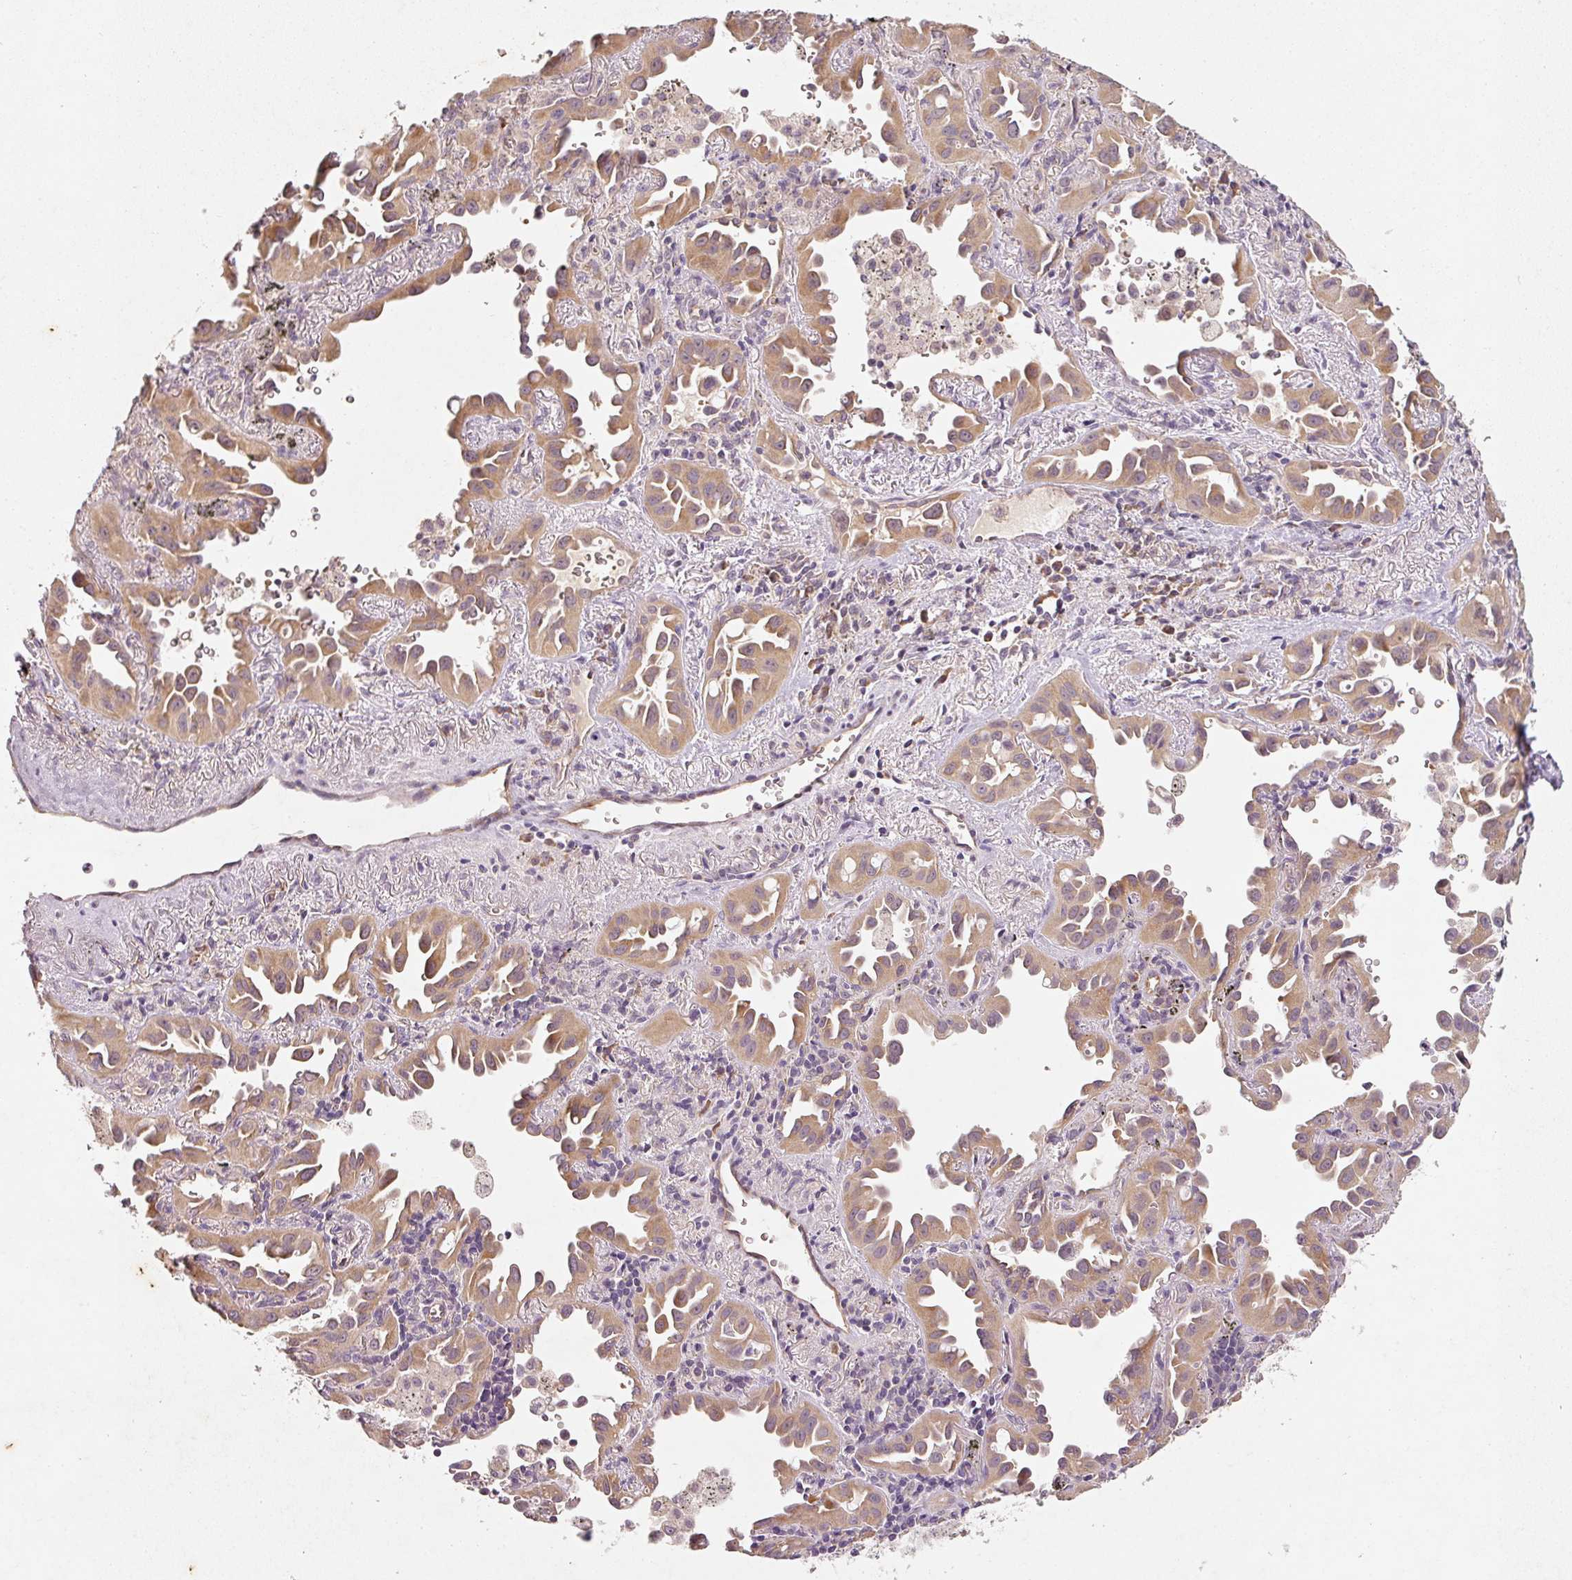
{"staining": {"intensity": "moderate", "quantity": ">75%", "location": "cytoplasmic/membranous"}, "tissue": "lung cancer", "cell_type": "Tumor cells", "image_type": "cancer", "snomed": [{"axis": "morphology", "description": "Adenocarcinoma, NOS"}, {"axis": "topography", "description": "Lung"}], "caption": "Immunohistochemistry image of adenocarcinoma (lung) stained for a protein (brown), which shows medium levels of moderate cytoplasmic/membranous expression in approximately >75% of tumor cells.", "gene": "RGL2", "patient": {"sex": "male", "age": 68}}